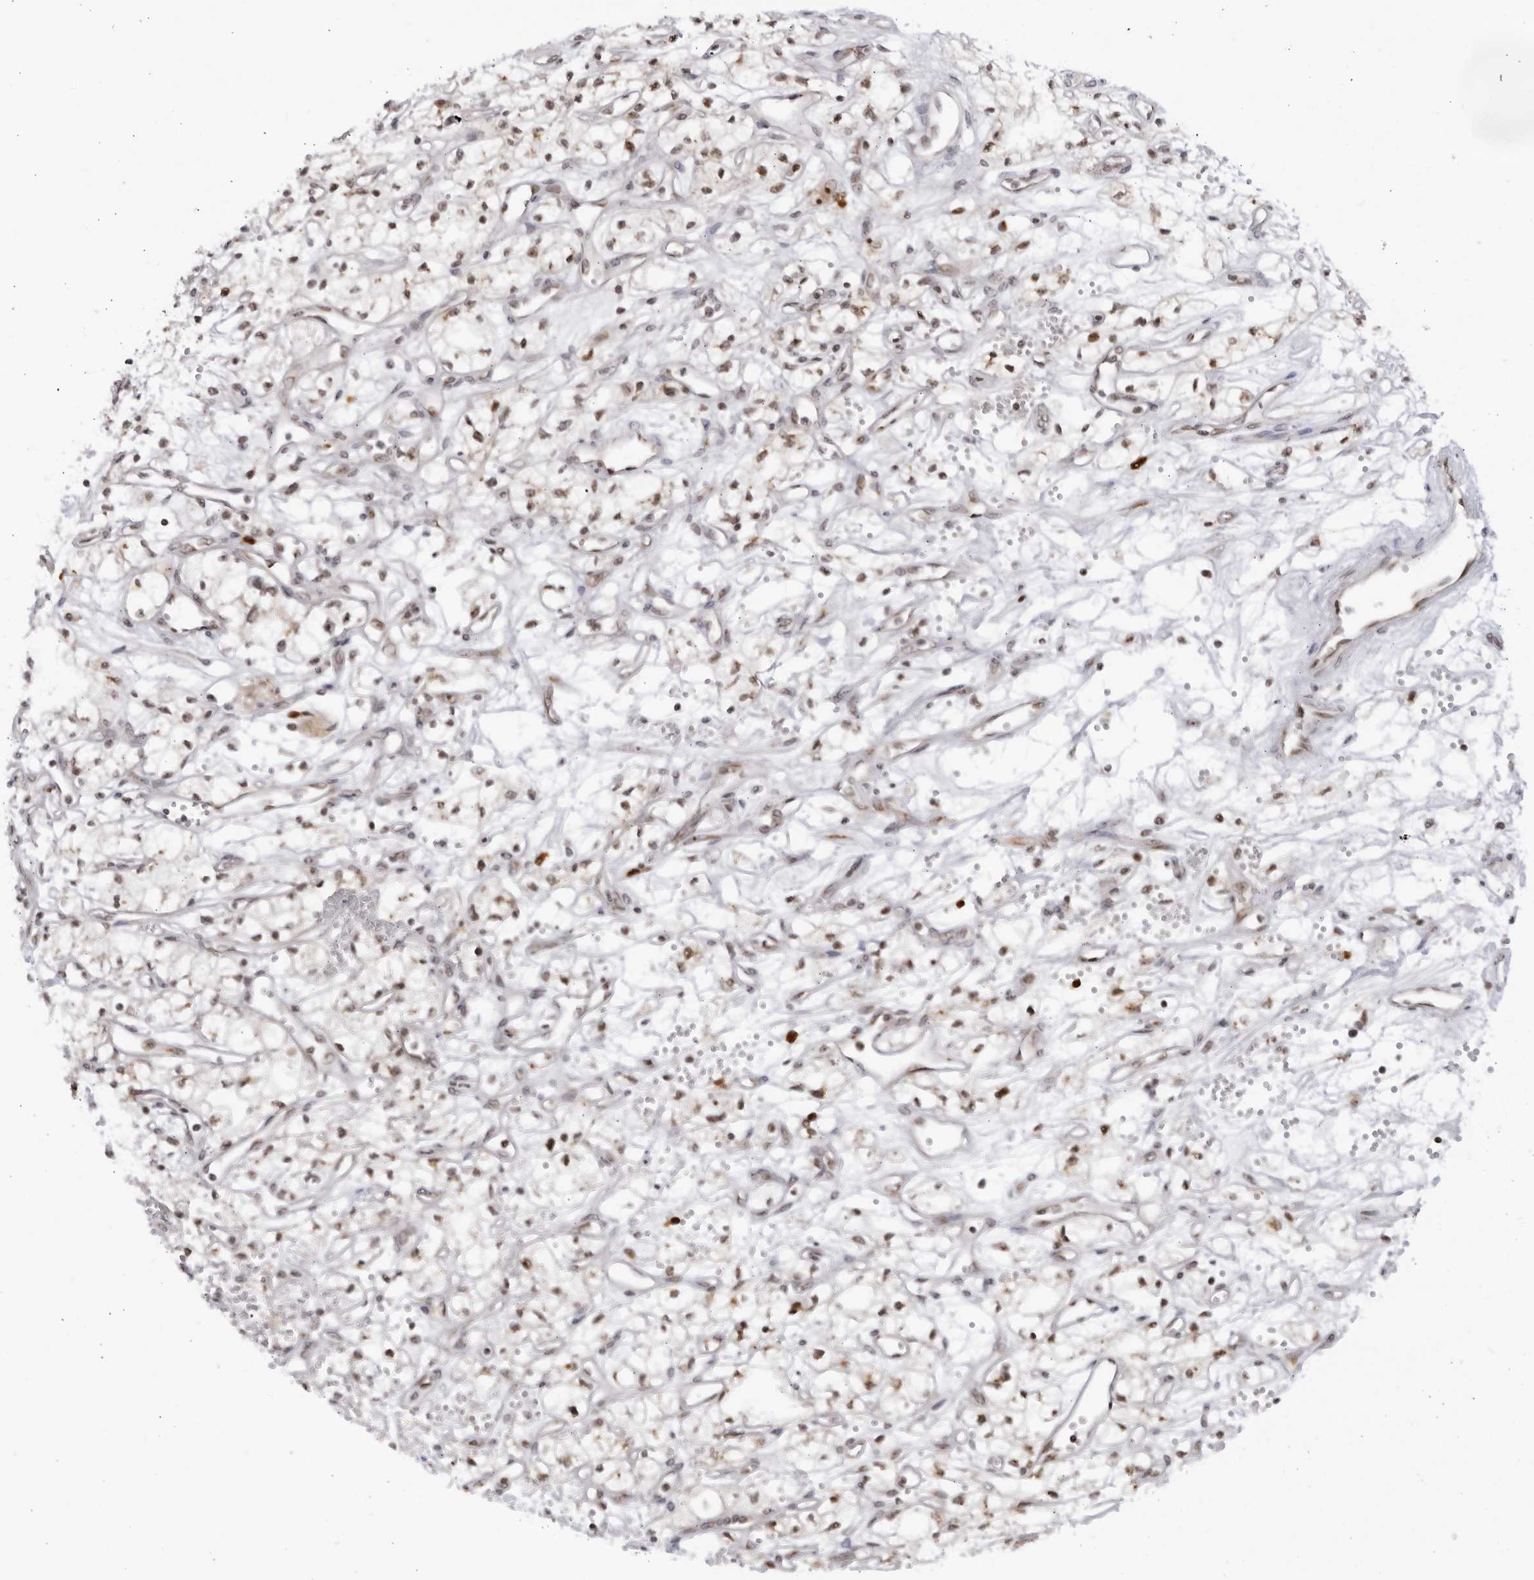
{"staining": {"intensity": "weak", "quantity": "25%-75%", "location": "nuclear"}, "tissue": "renal cancer", "cell_type": "Tumor cells", "image_type": "cancer", "snomed": [{"axis": "morphology", "description": "Adenocarcinoma, NOS"}, {"axis": "topography", "description": "Kidney"}], "caption": "DAB (3,3'-diaminobenzidine) immunohistochemical staining of human adenocarcinoma (renal) reveals weak nuclear protein staining in approximately 25%-75% of tumor cells.", "gene": "RASGEF1C", "patient": {"sex": "male", "age": 59}}